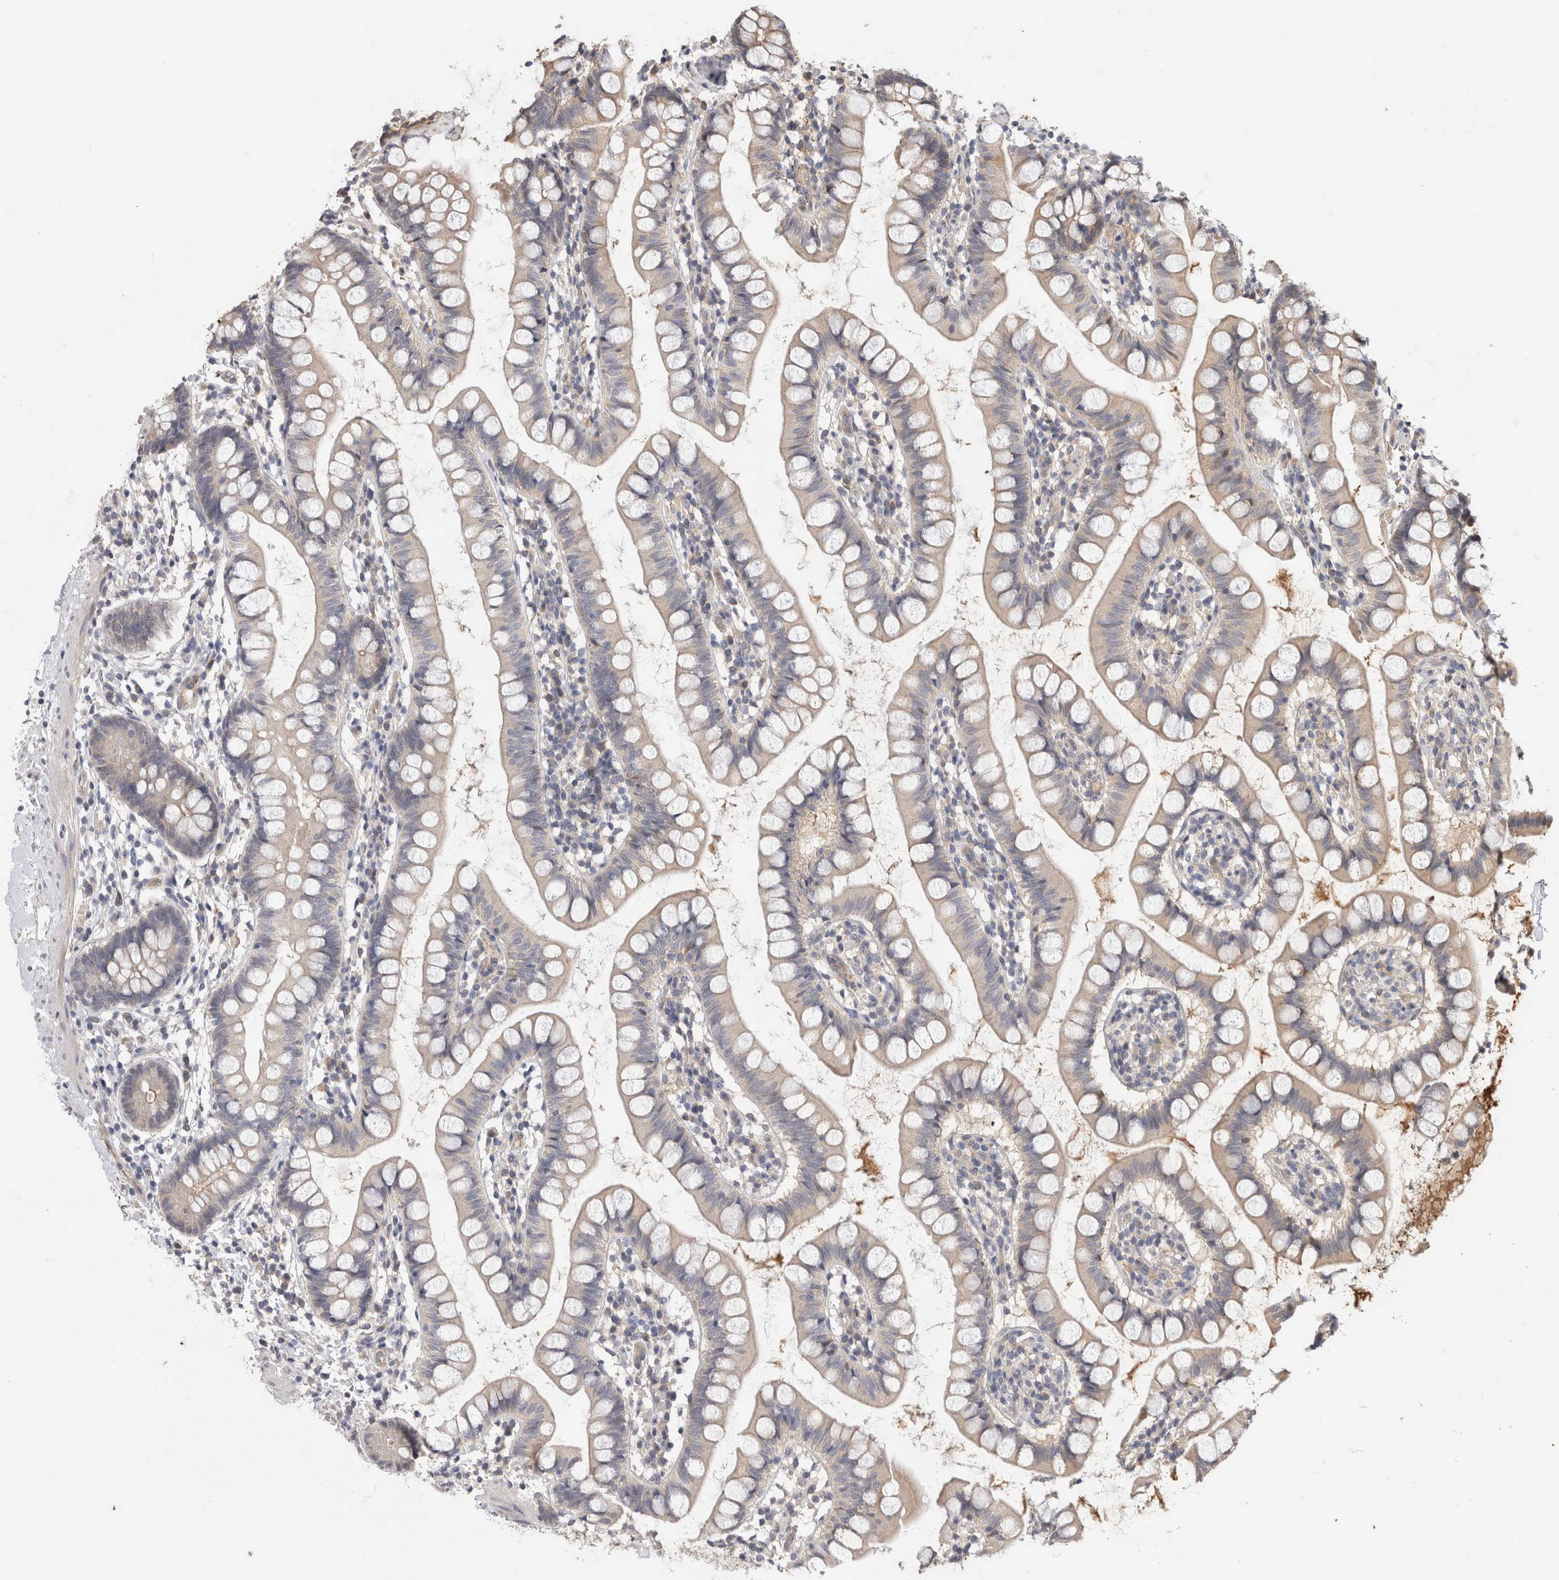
{"staining": {"intensity": "weak", "quantity": "<25%", "location": "cytoplasmic/membranous"}, "tissue": "small intestine", "cell_type": "Glandular cells", "image_type": "normal", "snomed": [{"axis": "morphology", "description": "Normal tissue, NOS"}, {"axis": "topography", "description": "Small intestine"}], "caption": "The image shows no significant positivity in glandular cells of small intestine. Nuclei are stained in blue.", "gene": "PGM1", "patient": {"sex": "female", "age": 84}}